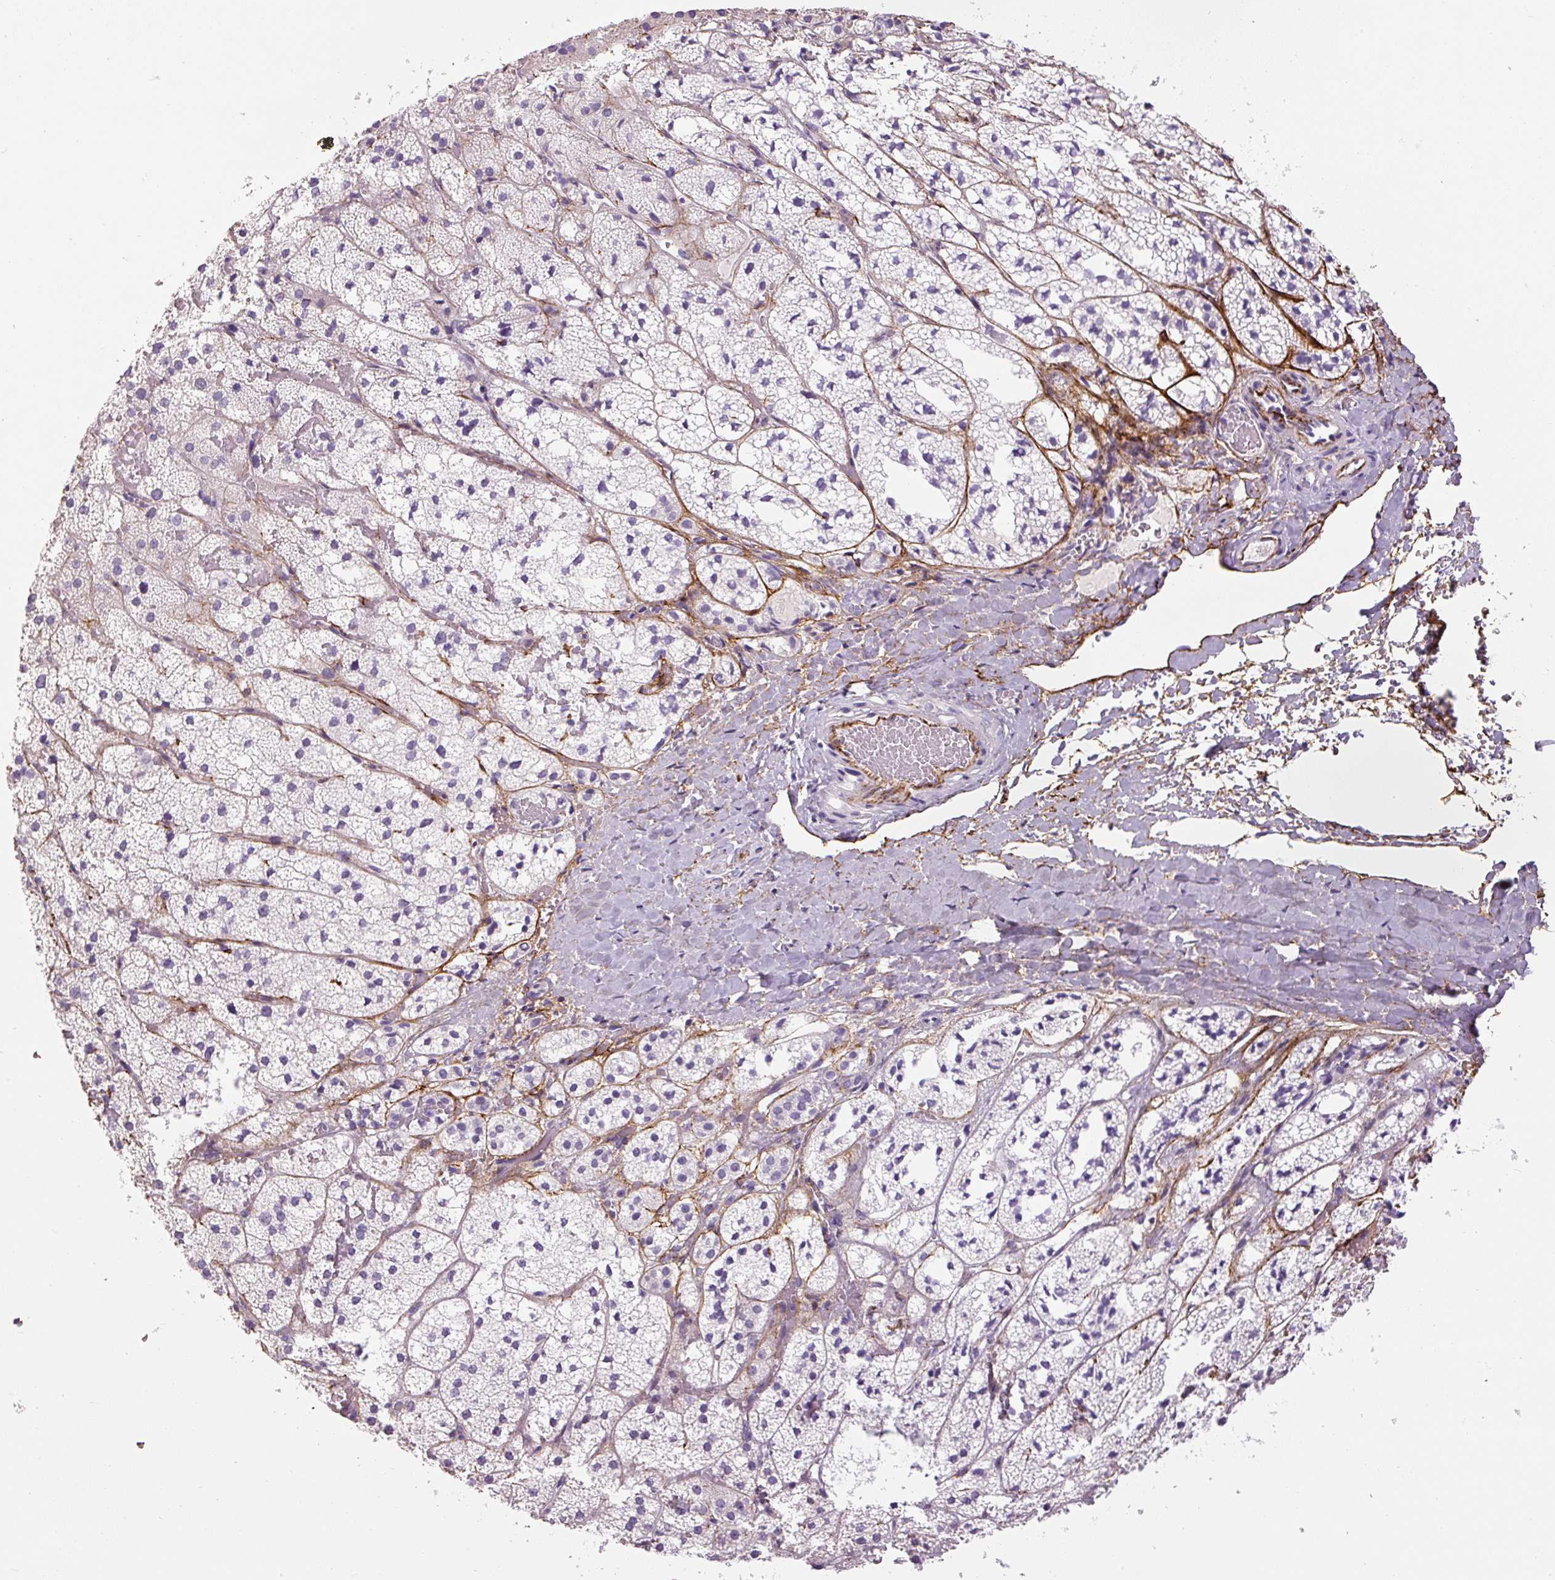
{"staining": {"intensity": "negative", "quantity": "none", "location": "none"}, "tissue": "adrenal gland", "cell_type": "Glandular cells", "image_type": "normal", "snomed": [{"axis": "morphology", "description": "Normal tissue, NOS"}, {"axis": "topography", "description": "Adrenal gland"}], "caption": "High power microscopy micrograph of an immunohistochemistry photomicrograph of benign adrenal gland, revealing no significant expression in glandular cells.", "gene": "FBN1", "patient": {"sex": "male", "age": 53}}